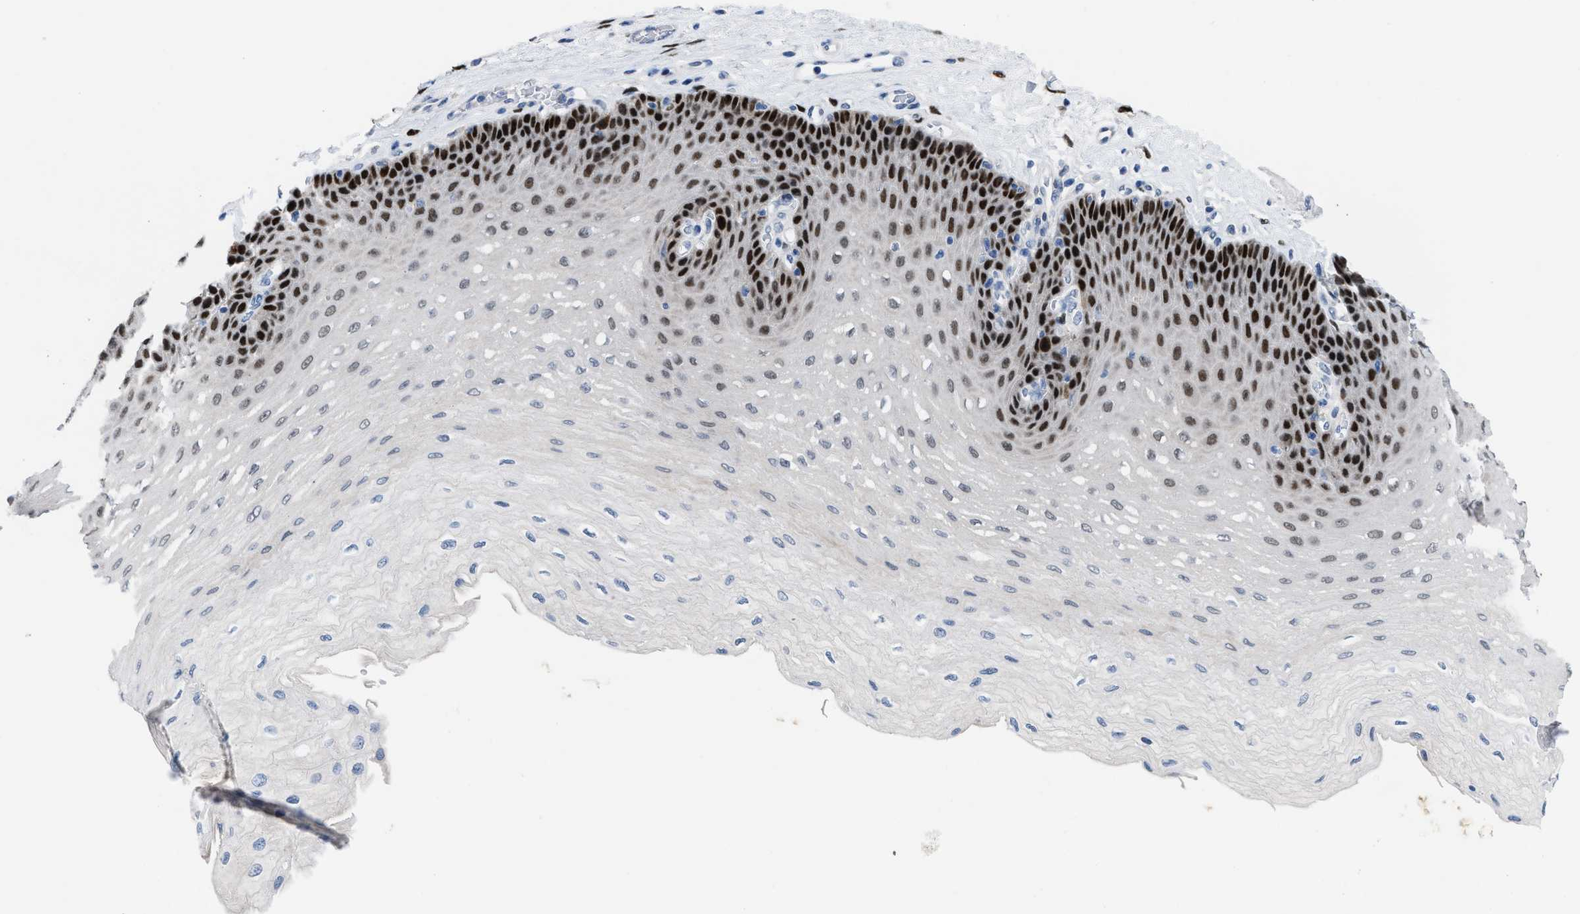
{"staining": {"intensity": "strong", "quantity": "25%-75%", "location": "nuclear"}, "tissue": "esophagus", "cell_type": "Squamous epithelial cells", "image_type": "normal", "snomed": [{"axis": "morphology", "description": "Normal tissue, NOS"}, {"axis": "topography", "description": "Esophagus"}], "caption": "Human esophagus stained for a protein (brown) shows strong nuclear positive staining in approximately 25%-75% of squamous epithelial cells.", "gene": "NFIX", "patient": {"sex": "female", "age": 72}}